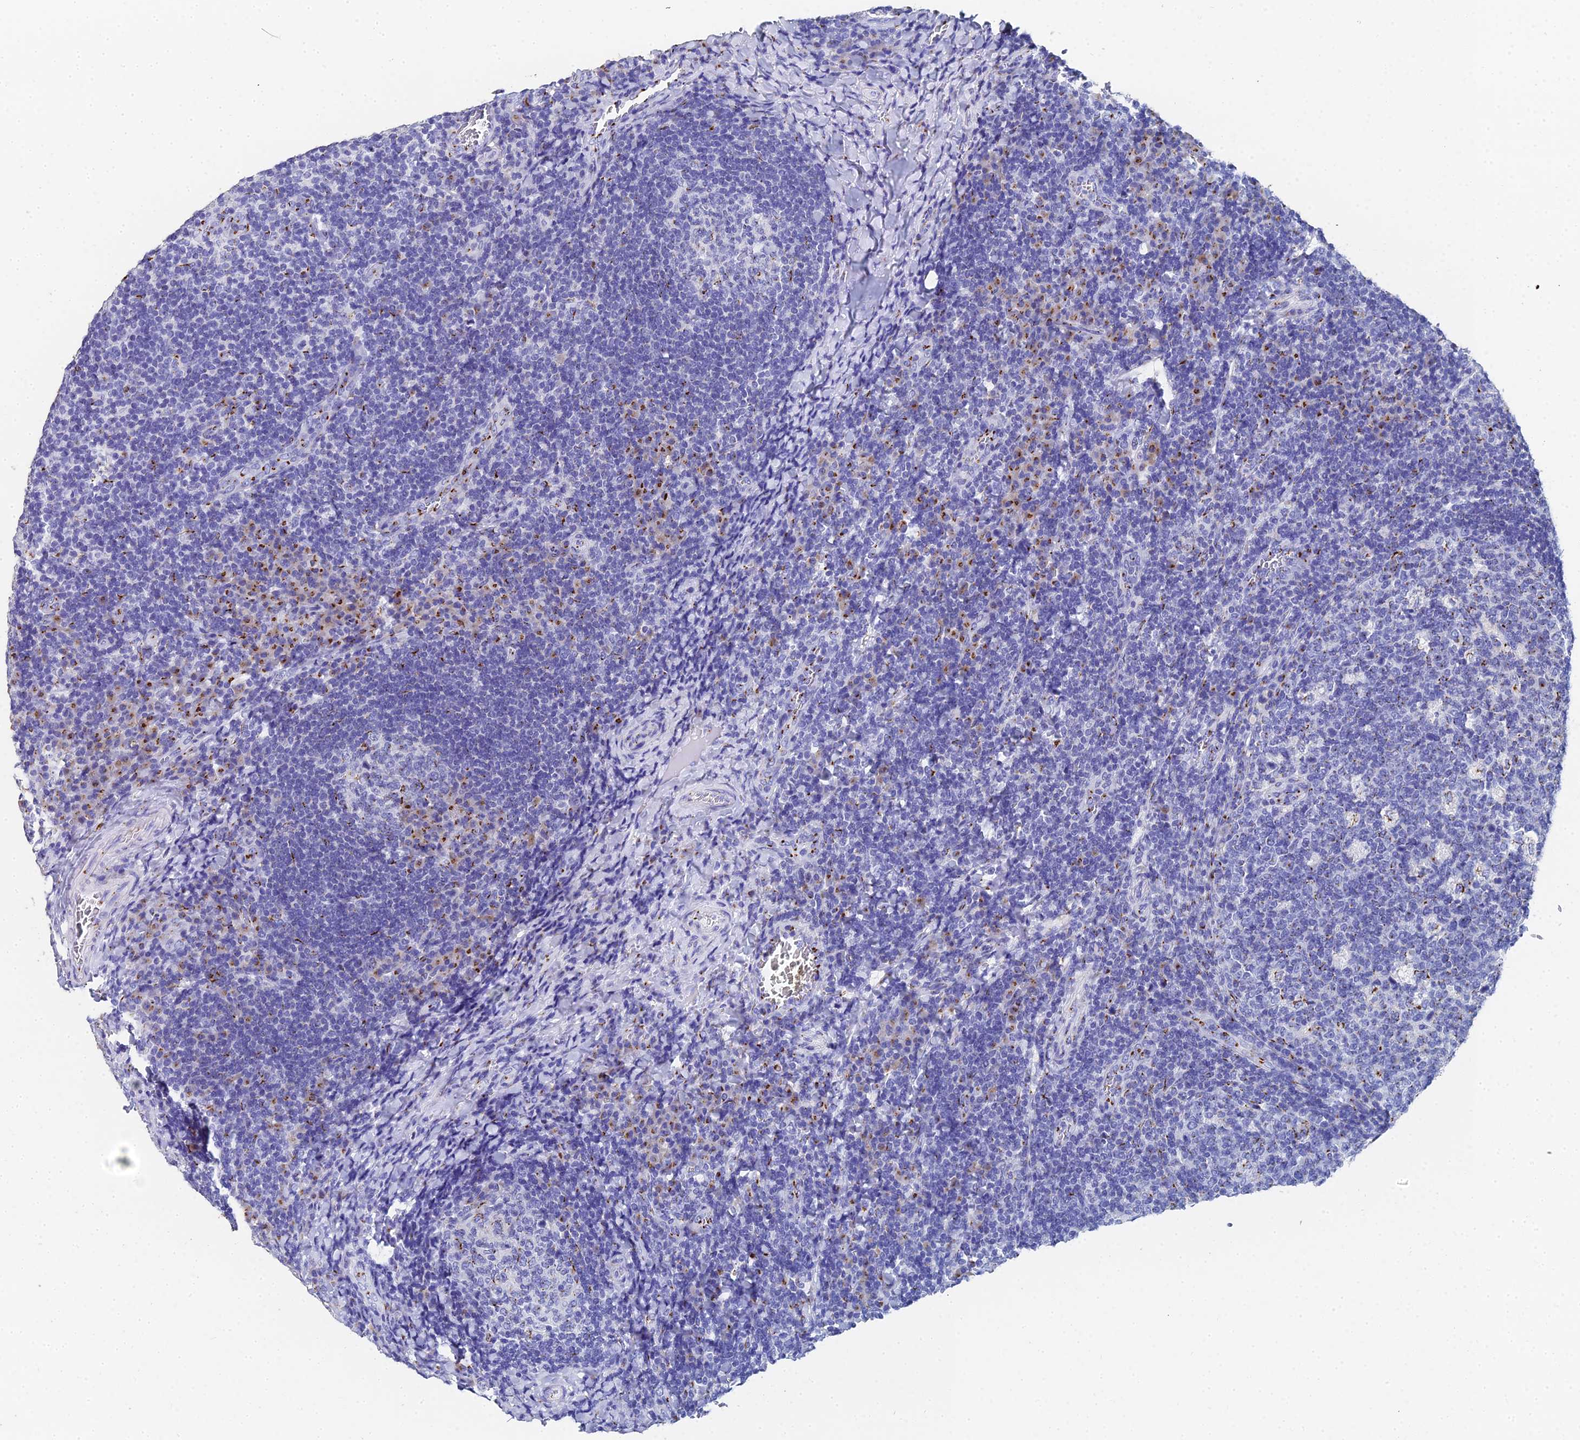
{"staining": {"intensity": "moderate", "quantity": "<25%", "location": "cytoplasmic/membranous"}, "tissue": "tonsil", "cell_type": "Germinal center cells", "image_type": "normal", "snomed": [{"axis": "morphology", "description": "Normal tissue, NOS"}, {"axis": "topography", "description": "Tonsil"}], "caption": "The immunohistochemical stain labels moderate cytoplasmic/membranous expression in germinal center cells of normal tonsil.", "gene": "ENSG00000268674", "patient": {"sex": "male", "age": 17}}